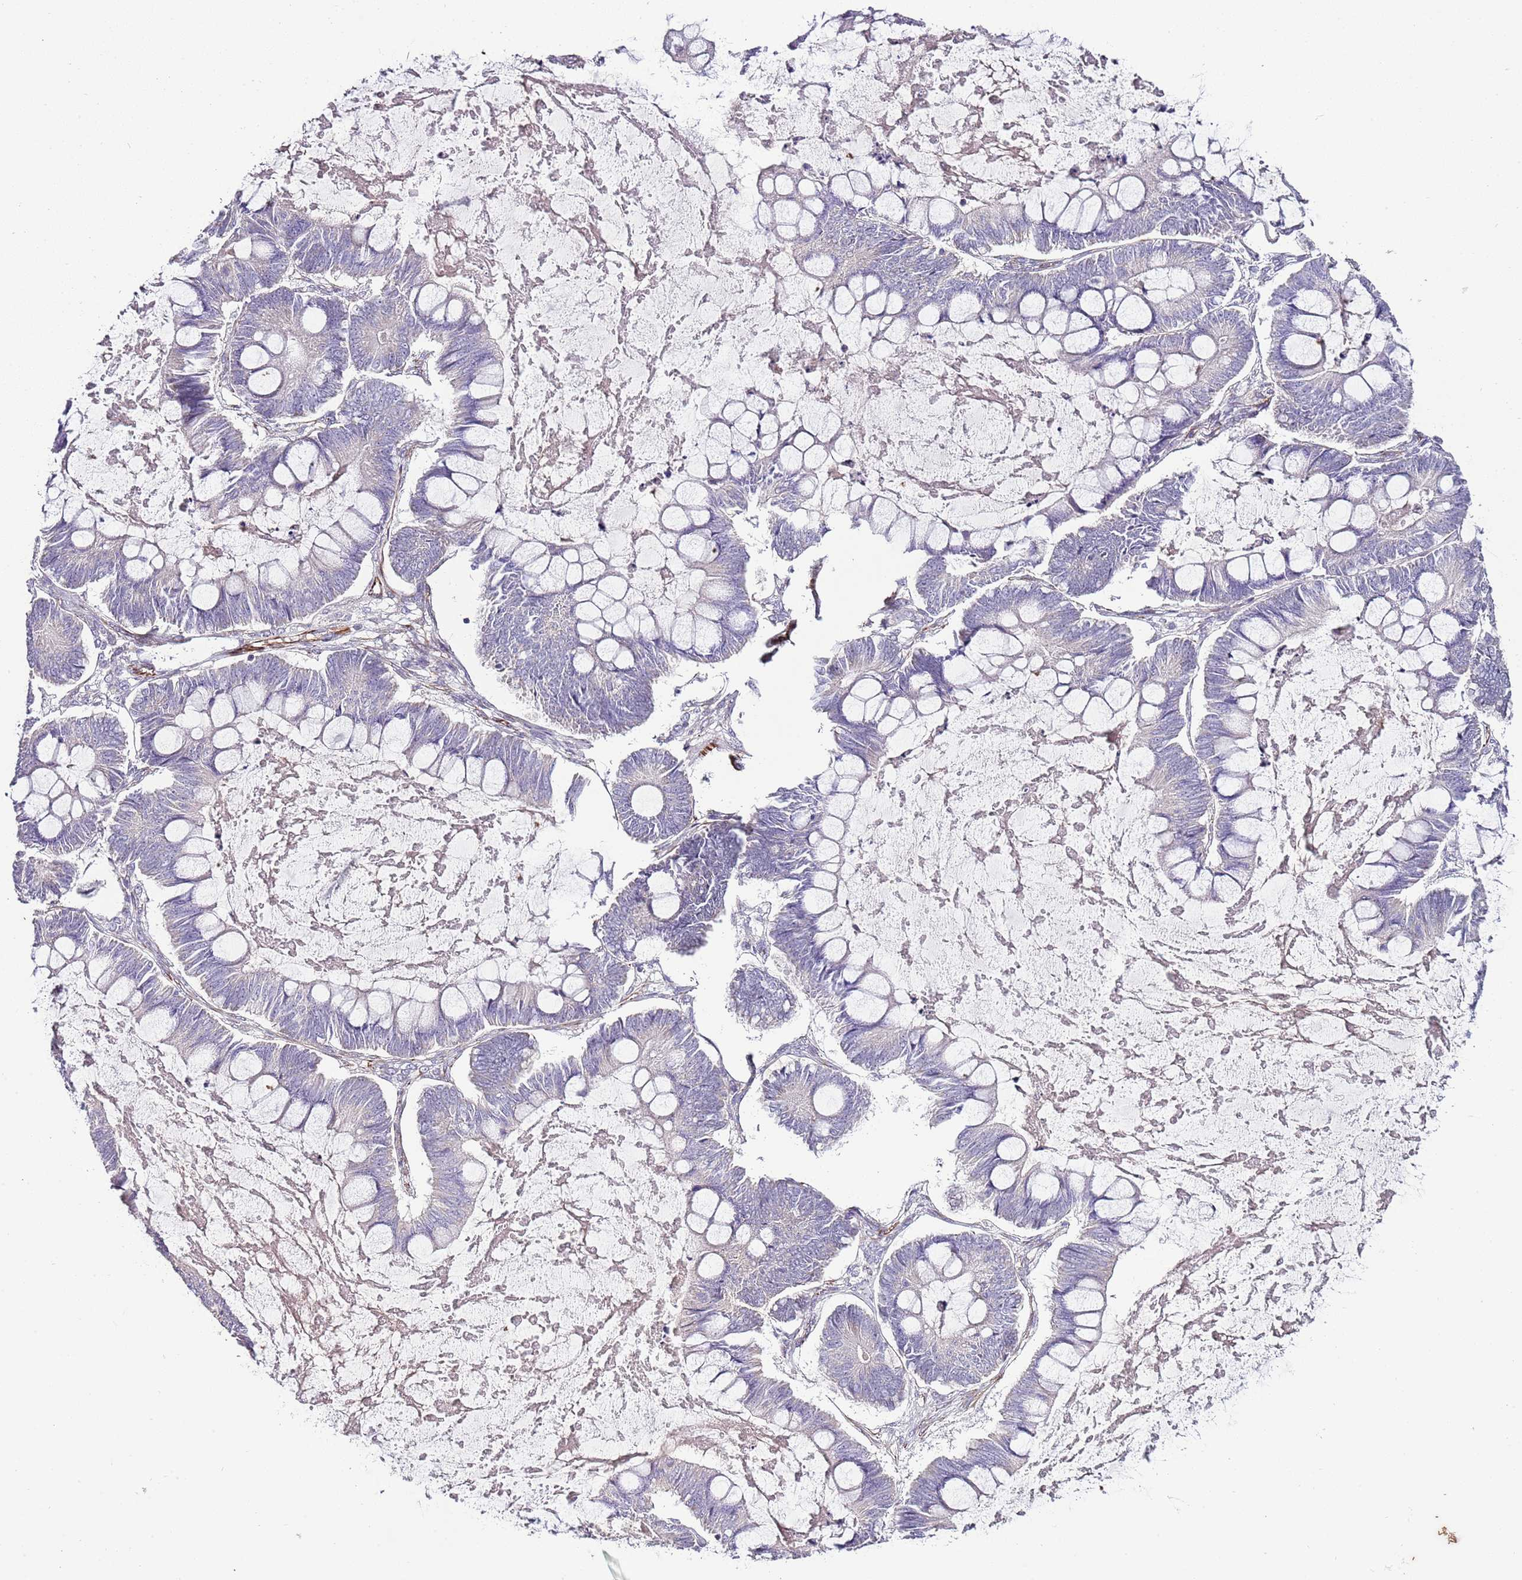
{"staining": {"intensity": "negative", "quantity": "none", "location": "none"}, "tissue": "ovarian cancer", "cell_type": "Tumor cells", "image_type": "cancer", "snomed": [{"axis": "morphology", "description": "Cystadenocarcinoma, mucinous, NOS"}, {"axis": "topography", "description": "Ovary"}], "caption": "Micrograph shows no significant protein staining in tumor cells of ovarian cancer.", "gene": "ZNF786", "patient": {"sex": "female", "age": 61}}